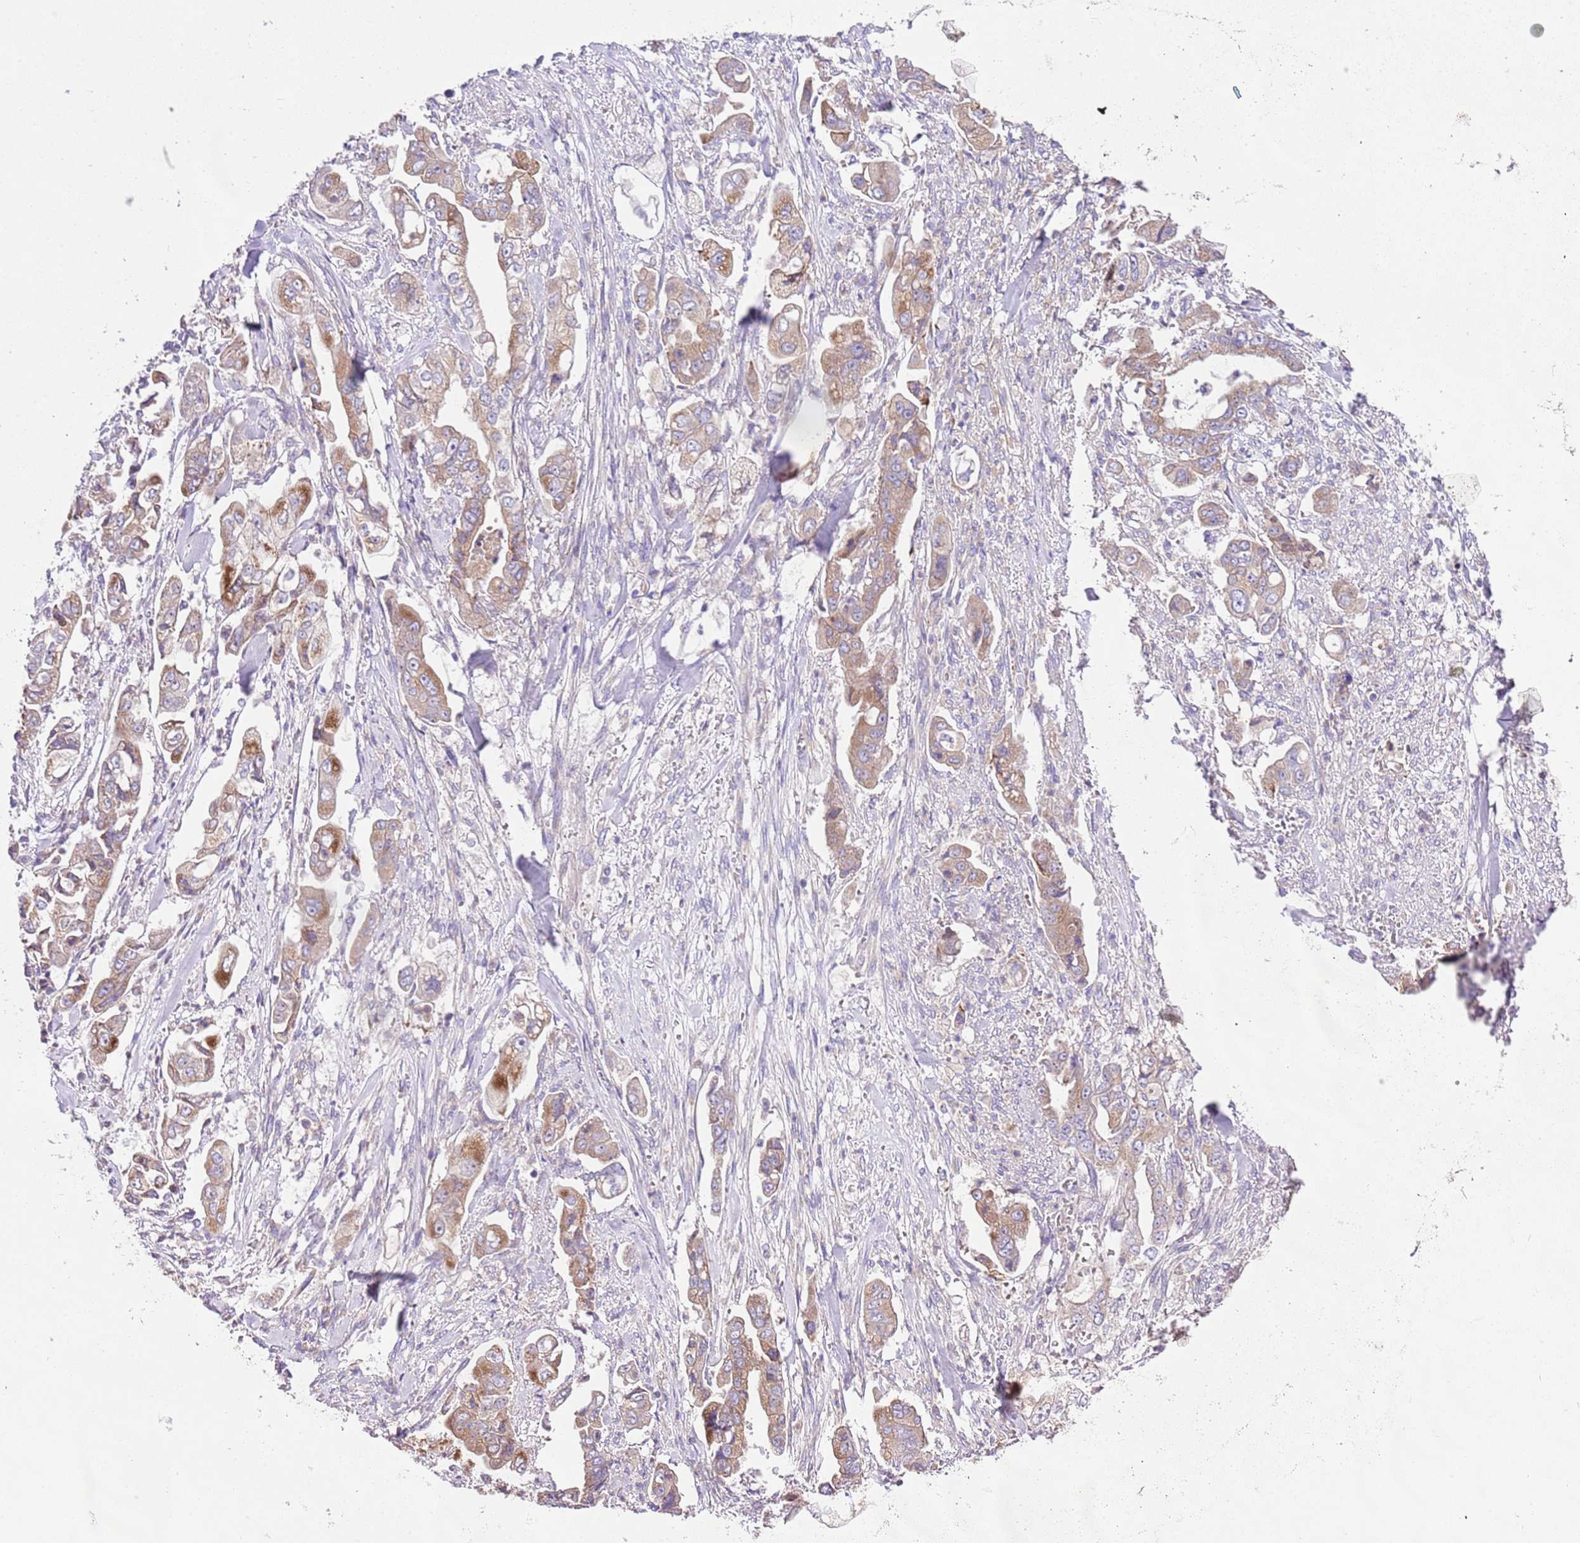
{"staining": {"intensity": "moderate", "quantity": ">75%", "location": "cytoplasmic/membranous"}, "tissue": "stomach cancer", "cell_type": "Tumor cells", "image_type": "cancer", "snomed": [{"axis": "morphology", "description": "Adenocarcinoma, NOS"}, {"axis": "topography", "description": "Stomach"}], "caption": "Adenocarcinoma (stomach) tissue shows moderate cytoplasmic/membranous staining in approximately >75% of tumor cells, visualized by immunohistochemistry.", "gene": "RPS10", "patient": {"sex": "male", "age": 62}}